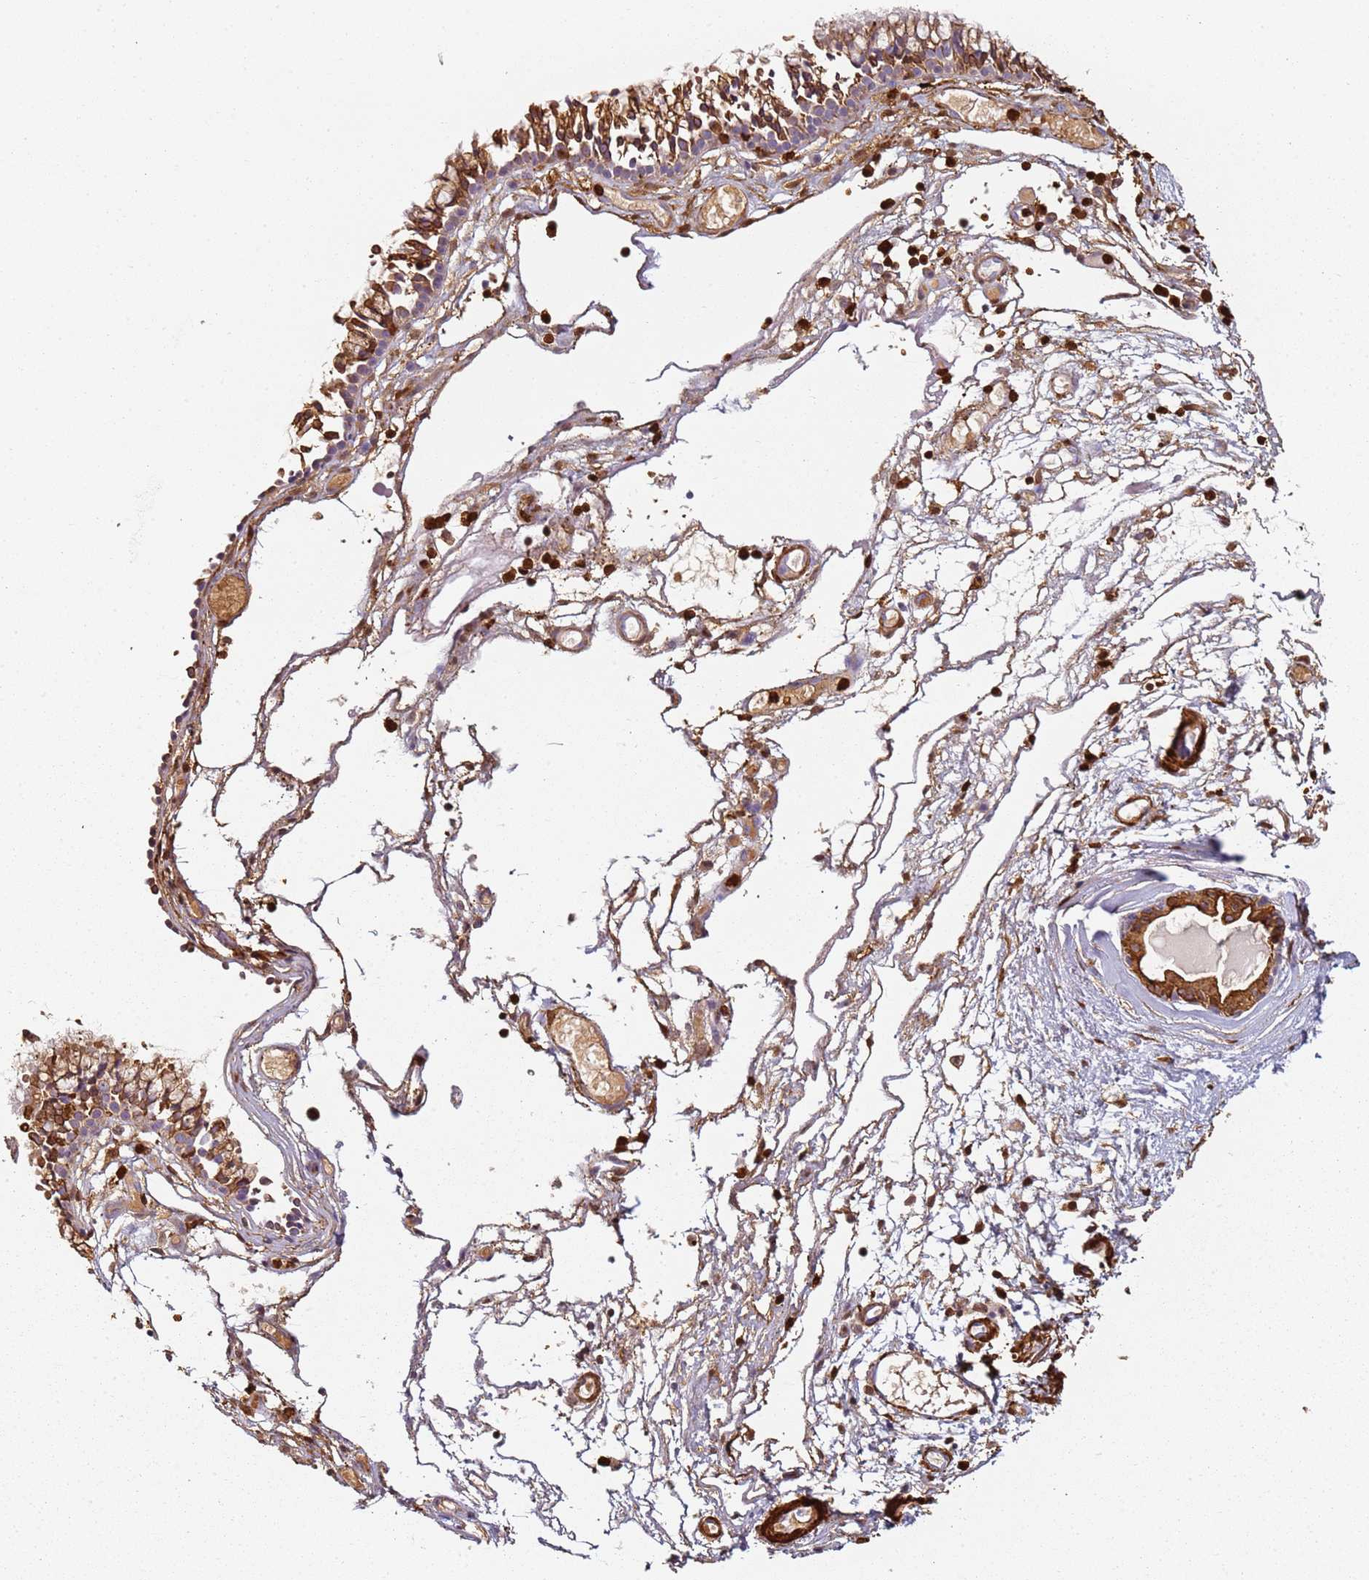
{"staining": {"intensity": "moderate", "quantity": "25%-75%", "location": "cytoplasmic/membranous"}, "tissue": "nasopharynx", "cell_type": "Respiratory epithelial cells", "image_type": "normal", "snomed": [{"axis": "morphology", "description": "Normal tissue, NOS"}, {"axis": "topography", "description": "Nasopharynx"}], "caption": "Protein staining displays moderate cytoplasmic/membranous positivity in approximately 25%-75% of respiratory epithelial cells in normal nasopharynx. Ihc stains the protein in brown and the nuclei are stained blue.", "gene": "S100A4", "patient": {"sex": "male", "age": 82}}